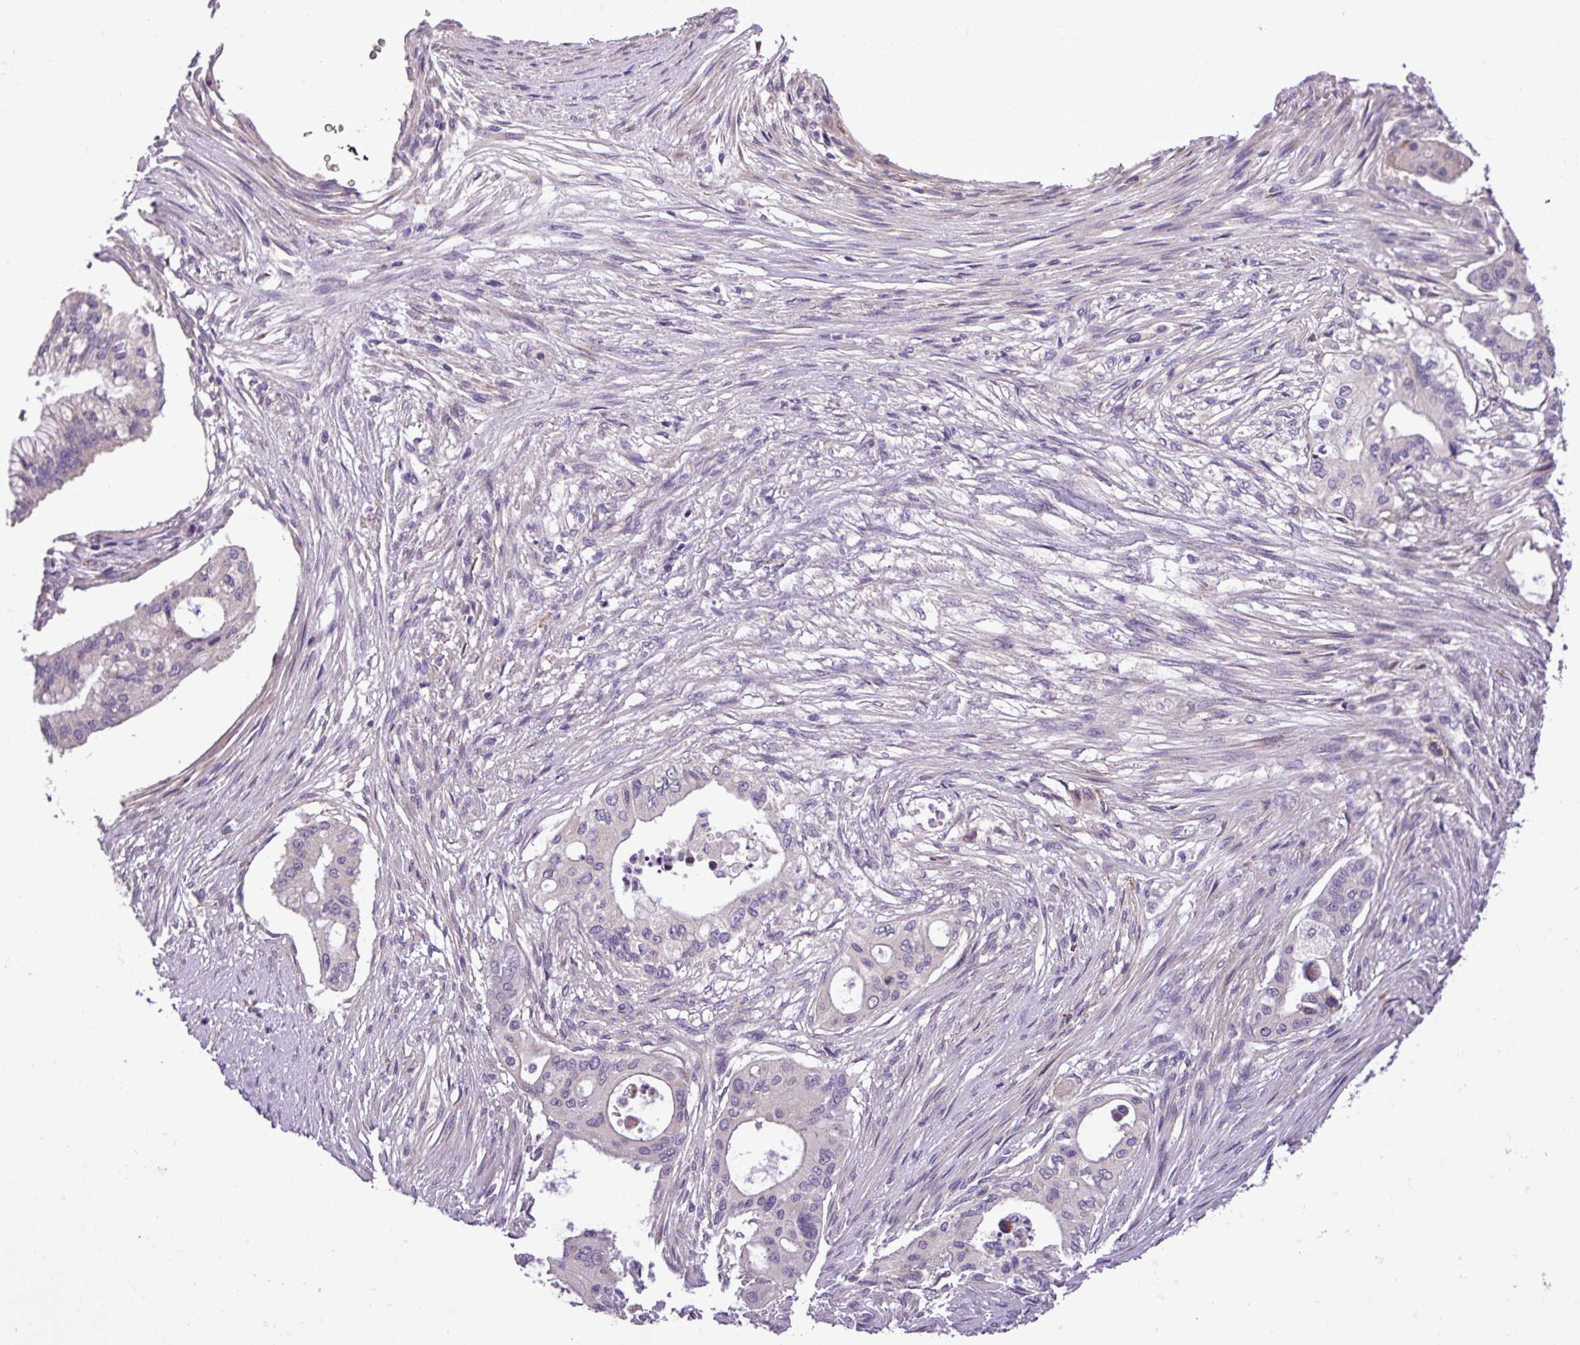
{"staining": {"intensity": "negative", "quantity": "none", "location": "none"}, "tissue": "pancreatic cancer", "cell_type": "Tumor cells", "image_type": "cancer", "snomed": [{"axis": "morphology", "description": "Adenocarcinoma, NOS"}, {"axis": "topography", "description": "Pancreas"}], "caption": "Pancreatic cancer (adenocarcinoma) stained for a protein using immunohistochemistry demonstrates no expression tumor cells.", "gene": "MOCS3", "patient": {"sex": "male", "age": 46}}